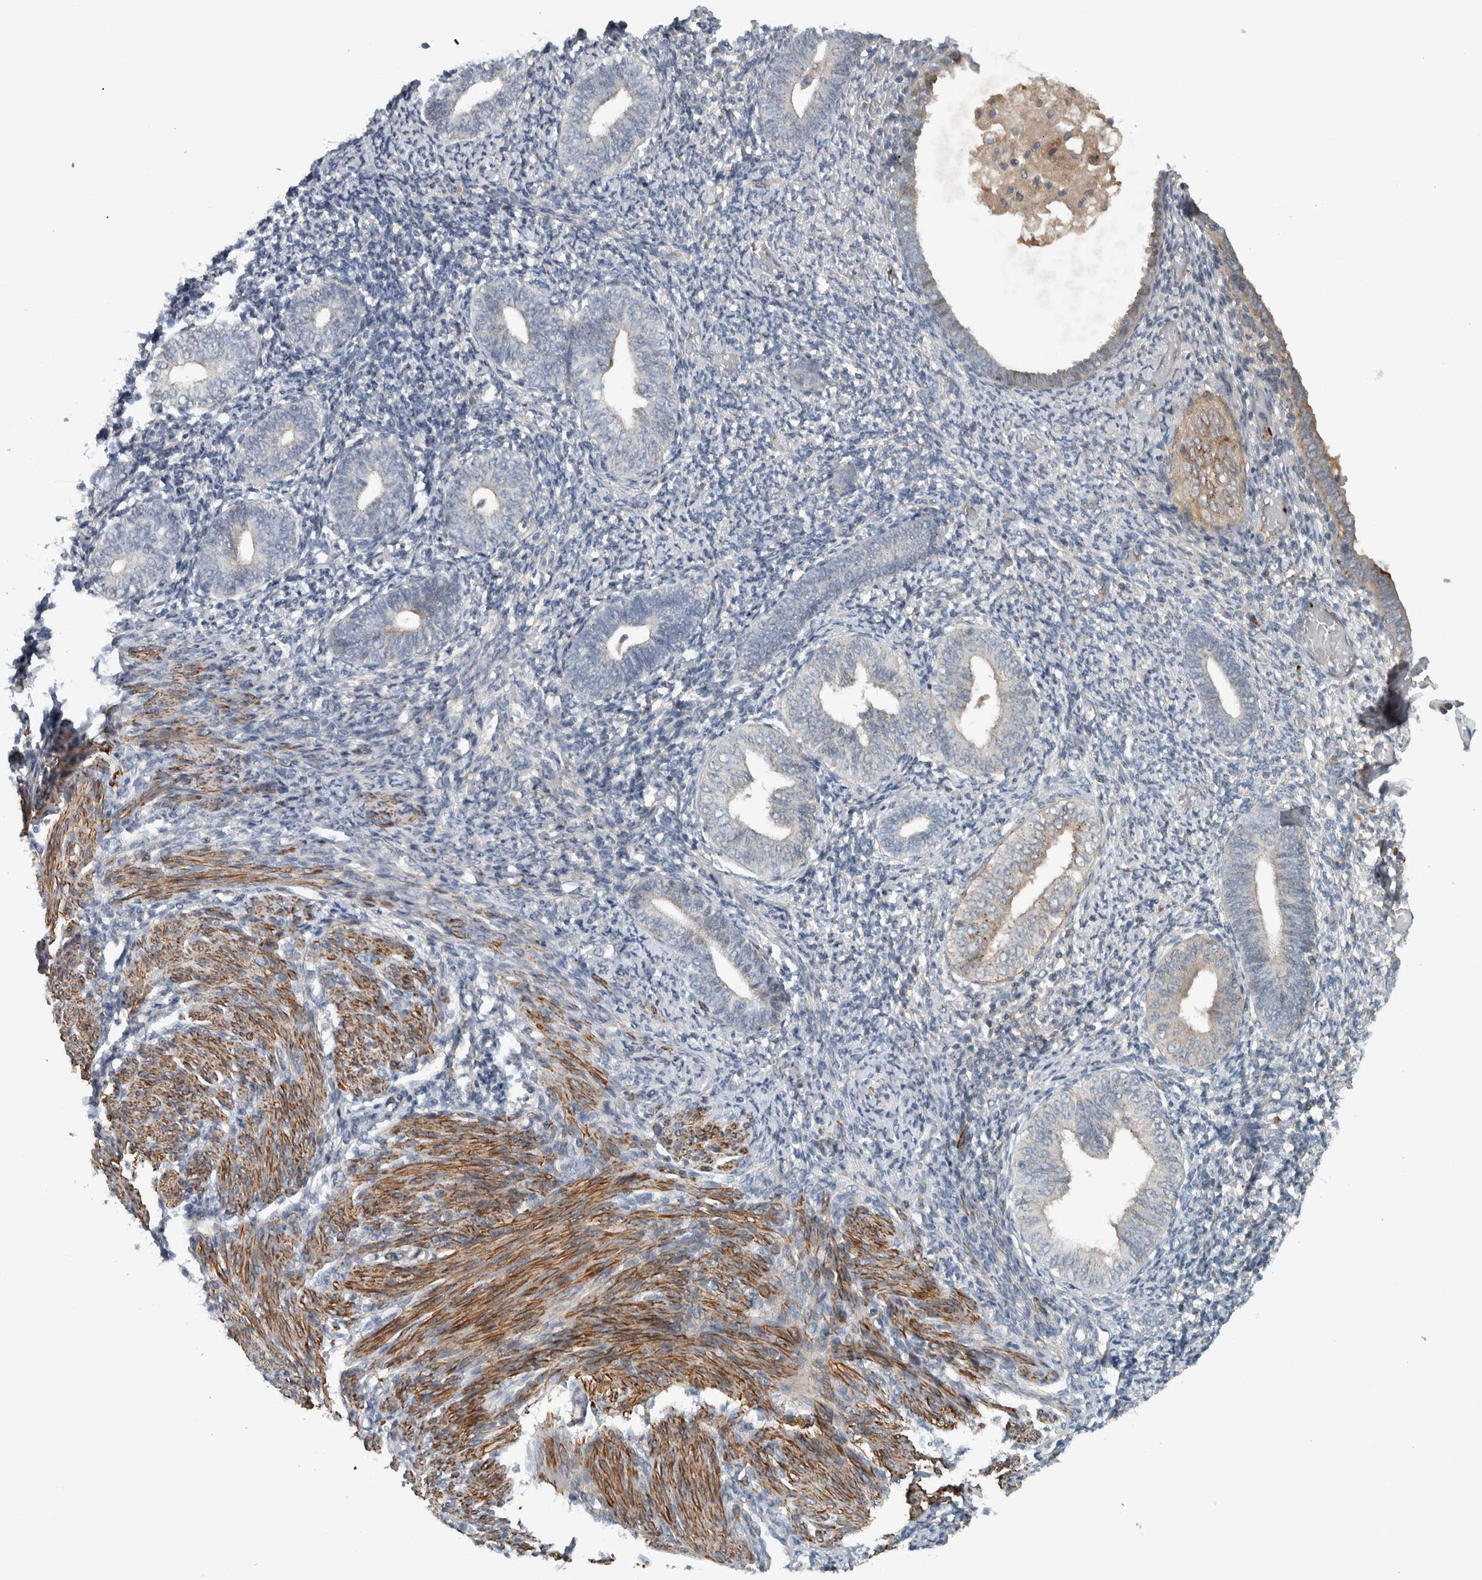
{"staining": {"intensity": "negative", "quantity": "none", "location": "none"}, "tissue": "endometrium", "cell_type": "Cells in endometrial stroma", "image_type": "normal", "snomed": [{"axis": "morphology", "description": "Normal tissue, NOS"}, {"axis": "topography", "description": "Endometrium"}], "caption": "DAB (3,3'-diaminobenzidine) immunohistochemical staining of normal human endometrium displays no significant expression in cells in endometrial stroma.", "gene": "LBHD1", "patient": {"sex": "female", "age": 66}}